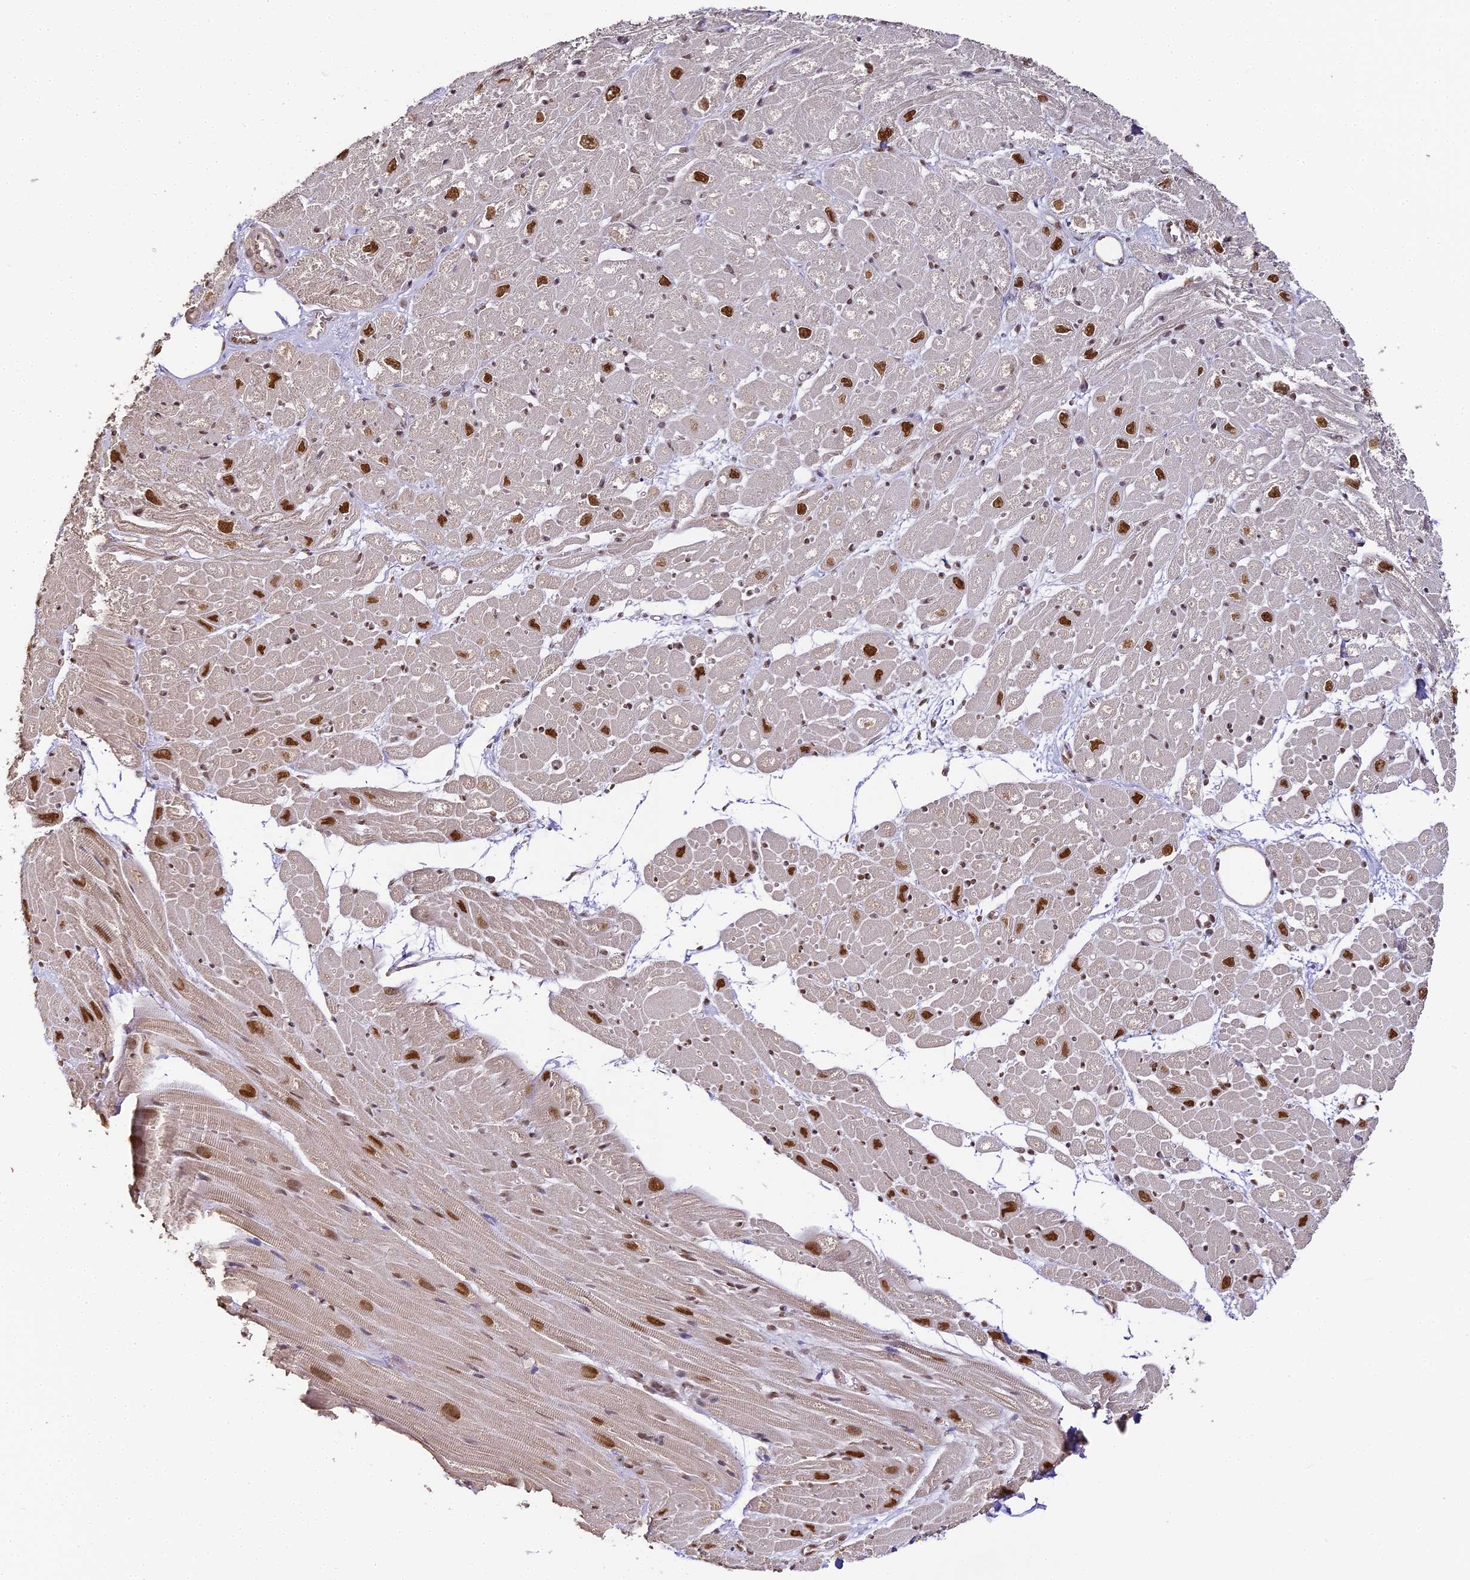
{"staining": {"intensity": "strong", "quantity": ">75%", "location": "nuclear"}, "tissue": "heart muscle", "cell_type": "Cardiomyocytes", "image_type": "normal", "snomed": [{"axis": "morphology", "description": "Normal tissue, NOS"}, {"axis": "topography", "description": "Heart"}], "caption": "This is an image of immunohistochemistry (IHC) staining of normal heart muscle, which shows strong positivity in the nuclear of cardiomyocytes.", "gene": "HNRNPA1", "patient": {"sex": "male", "age": 50}}